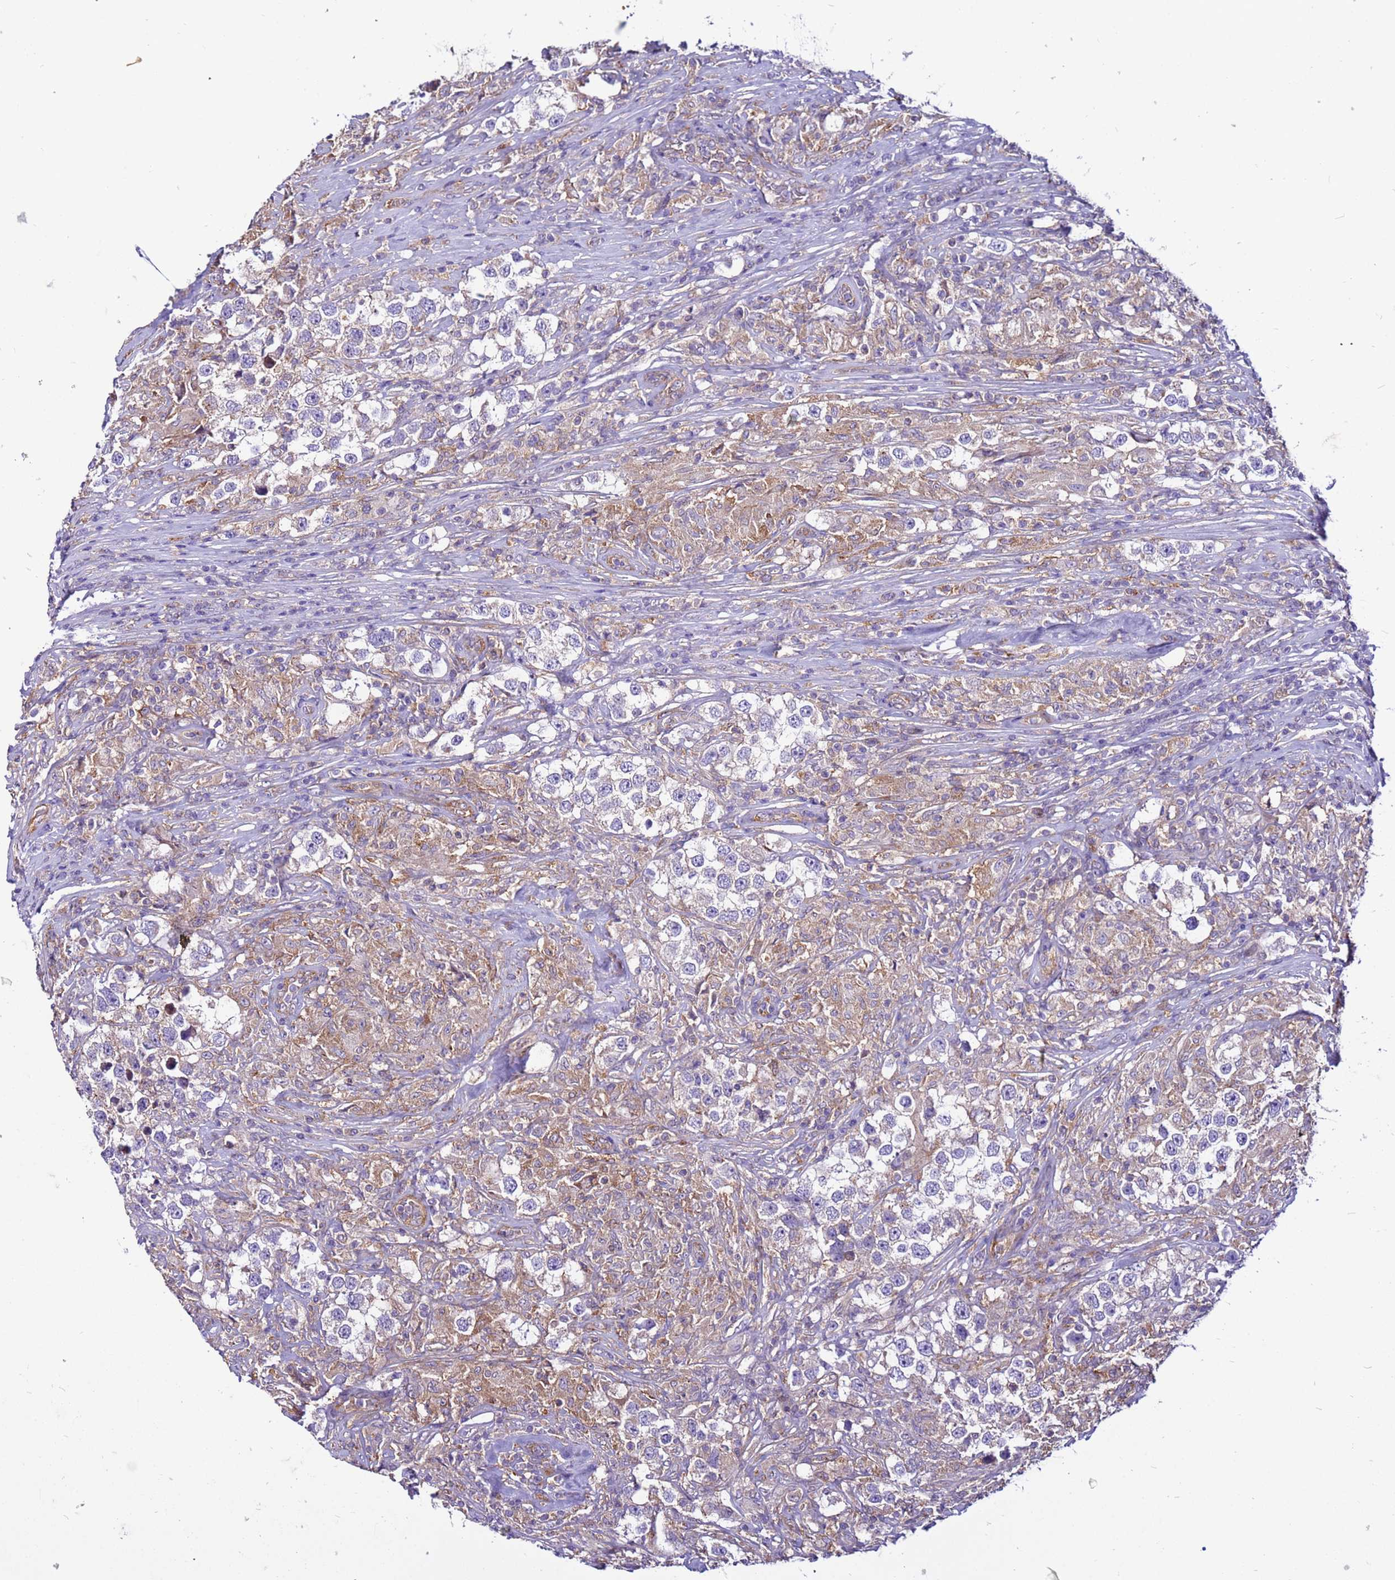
{"staining": {"intensity": "negative", "quantity": "none", "location": "none"}, "tissue": "testis cancer", "cell_type": "Tumor cells", "image_type": "cancer", "snomed": [{"axis": "morphology", "description": "Seminoma, NOS"}, {"axis": "topography", "description": "Testis"}], "caption": "DAB (3,3'-diaminobenzidine) immunohistochemical staining of testis cancer (seminoma) demonstrates no significant expression in tumor cells.", "gene": "PKD1", "patient": {"sex": "male", "age": 46}}